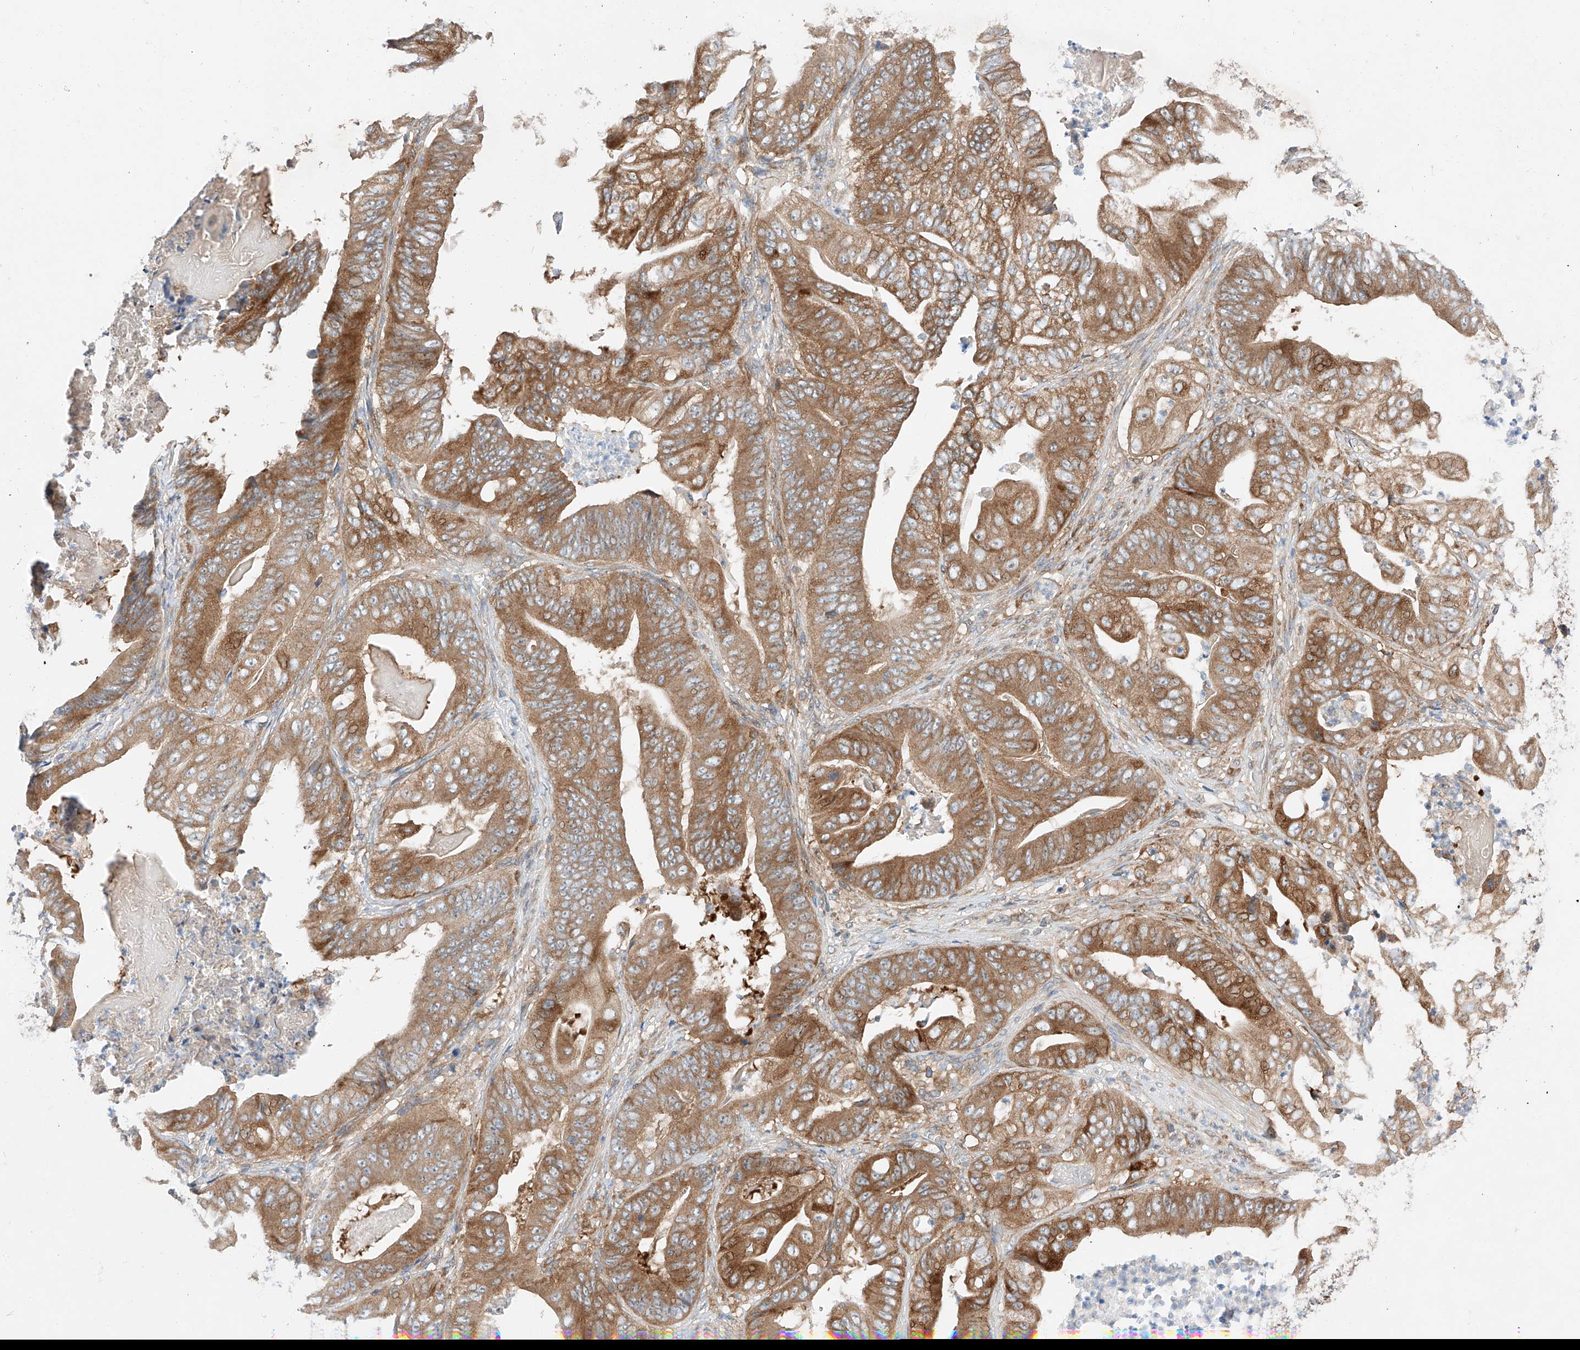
{"staining": {"intensity": "moderate", "quantity": ">75%", "location": "cytoplasmic/membranous"}, "tissue": "stomach cancer", "cell_type": "Tumor cells", "image_type": "cancer", "snomed": [{"axis": "morphology", "description": "Adenocarcinoma, NOS"}, {"axis": "topography", "description": "Stomach"}], "caption": "Immunohistochemistry image of neoplastic tissue: human adenocarcinoma (stomach) stained using immunohistochemistry reveals medium levels of moderate protein expression localized specifically in the cytoplasmic/membranous of tumor cells, appearing as a cytoplasmic/membranous brown color.", "gene": "RUSC1", "patient": {"sex": "female", "age": 73}}